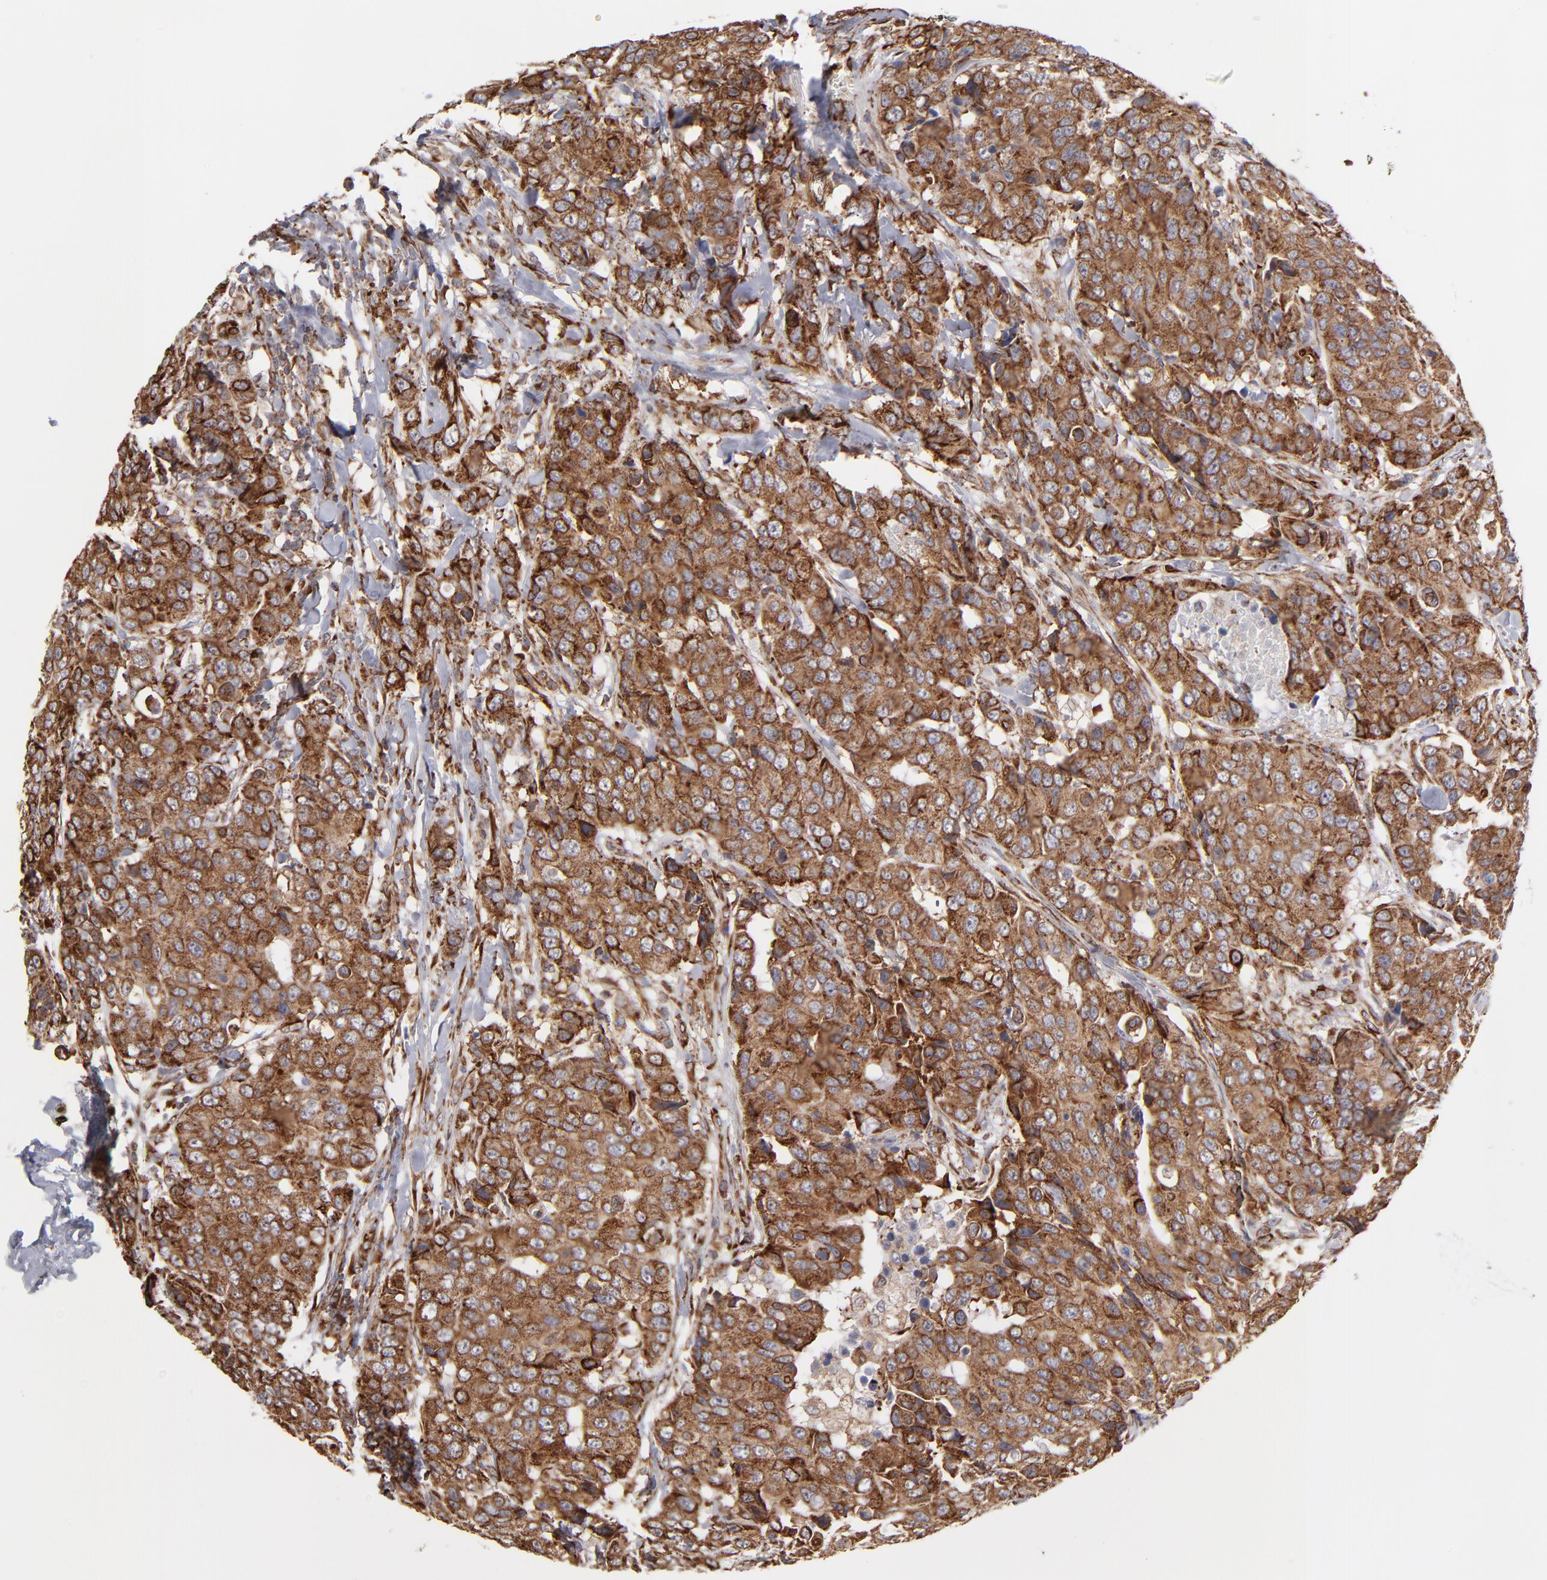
{"staining": {"intensity": "strong", "quantity": ">75%", "location": "cytoplasmic/membranous"}, "tissue": "breast cancer", "cell_type": "Tumor cells", "image_type": "cancer", "snomed": [{"axis": "morphology", "description": "Duct carcinoma"}, {"axis": "topography", "description": "Breast"}], "caption": "Immunohistochemistry of breast cancer (infiltrating ductal carcinoma) demonstrates high levels of strong cytoplasmic/membranous staining in about >75% of tumor cells. The protein is shown in brown color, while the nuclei are stained blue.", "gene": "KTN1", "patient": {"sex": "female", "age": 54}}